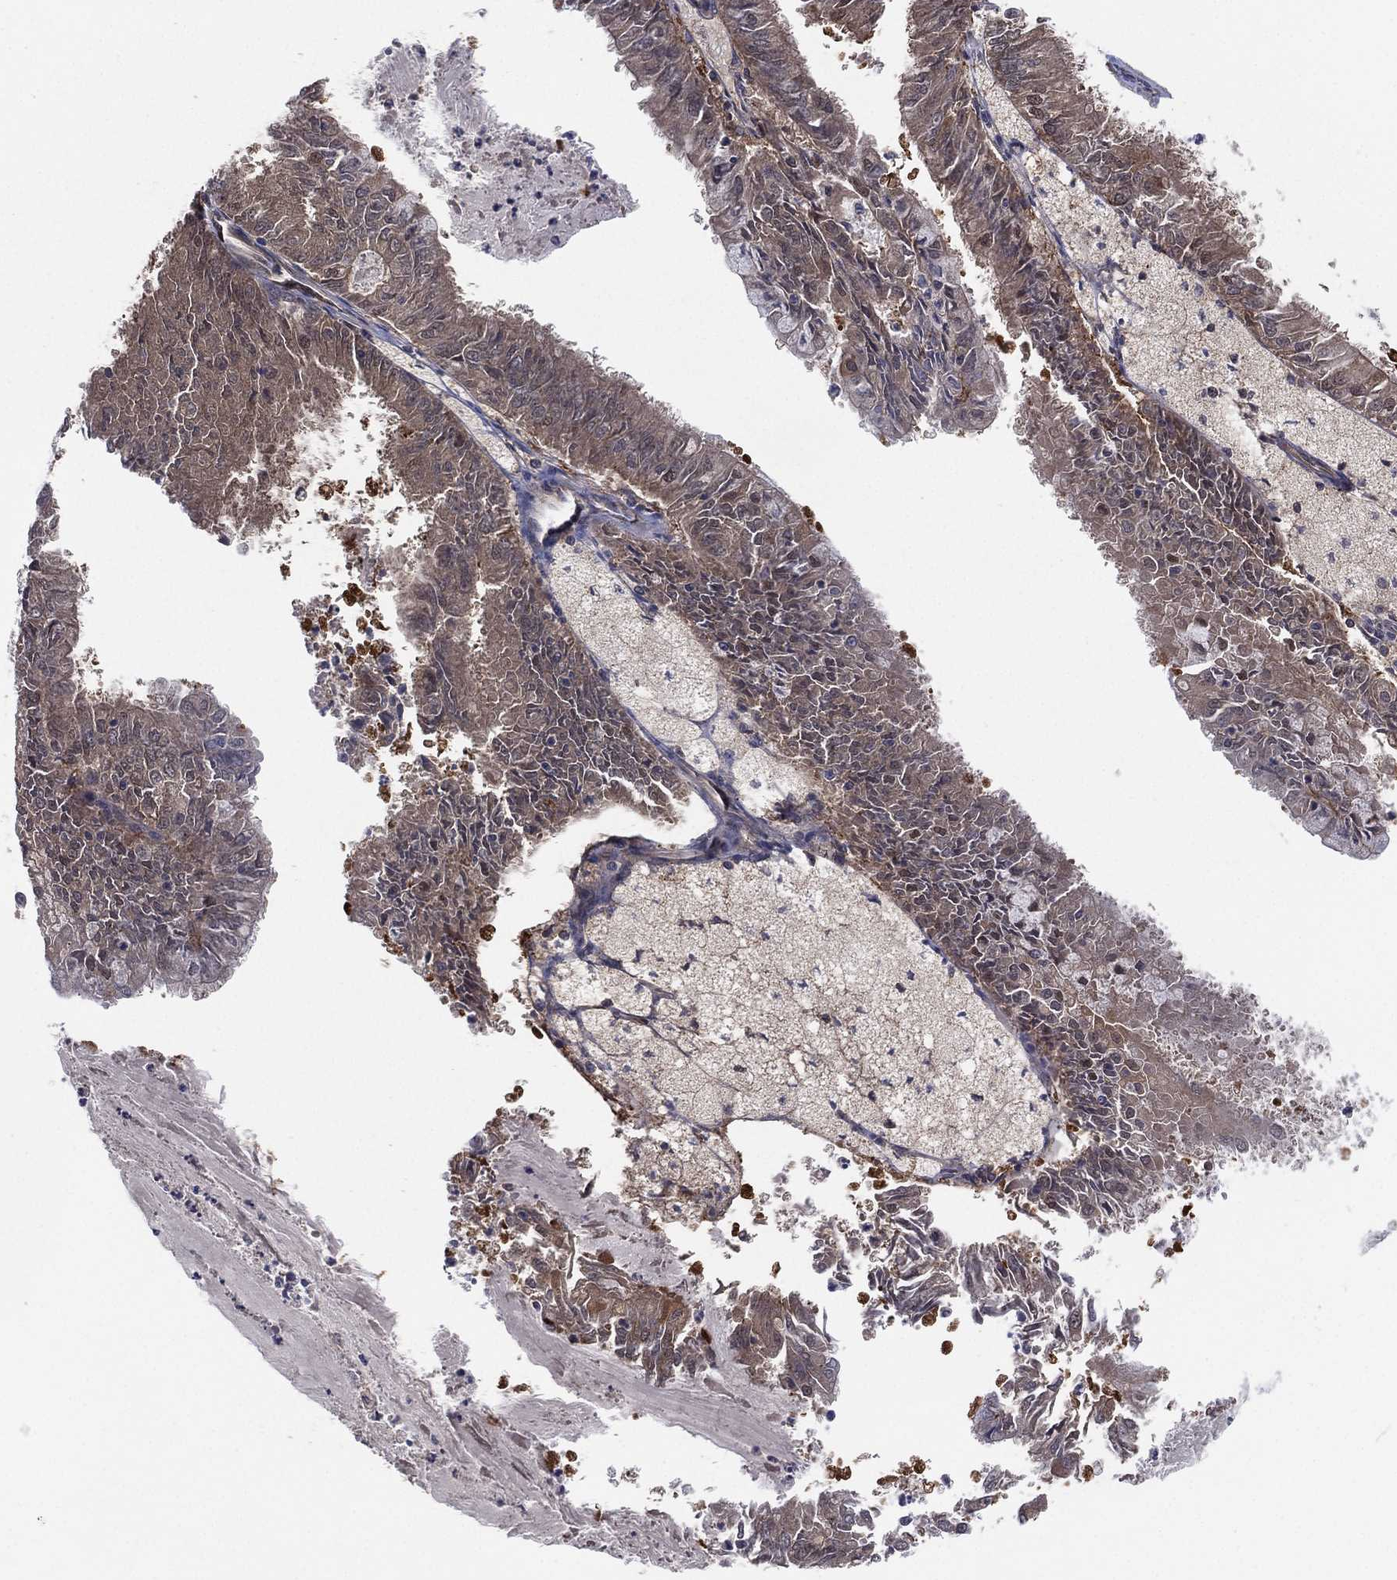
{"staining": {"intensity": "weak", "quantity": "25%-75%", "location": "cytoplasmic/membranous"}, "tissue": "endometrial cancer", "cell_type": "Tumor cells", "image_type": "cancer", "snomed": [{"axis": "morphology", "description": "Adenocarcinoma, NOS"}, {"axis": "topography", "description": "Endometrium"}], "caption": "Immunohistochemical staining of human endometrial cancer (adenocarcinoma) shows low levels of weak cytoplasmic/membranous staining in about 25%-75% of tumor cells. Nuclei are stained in blue.", "gene": "PSMG4", "patient": {"sex": "female", "age": 57}}